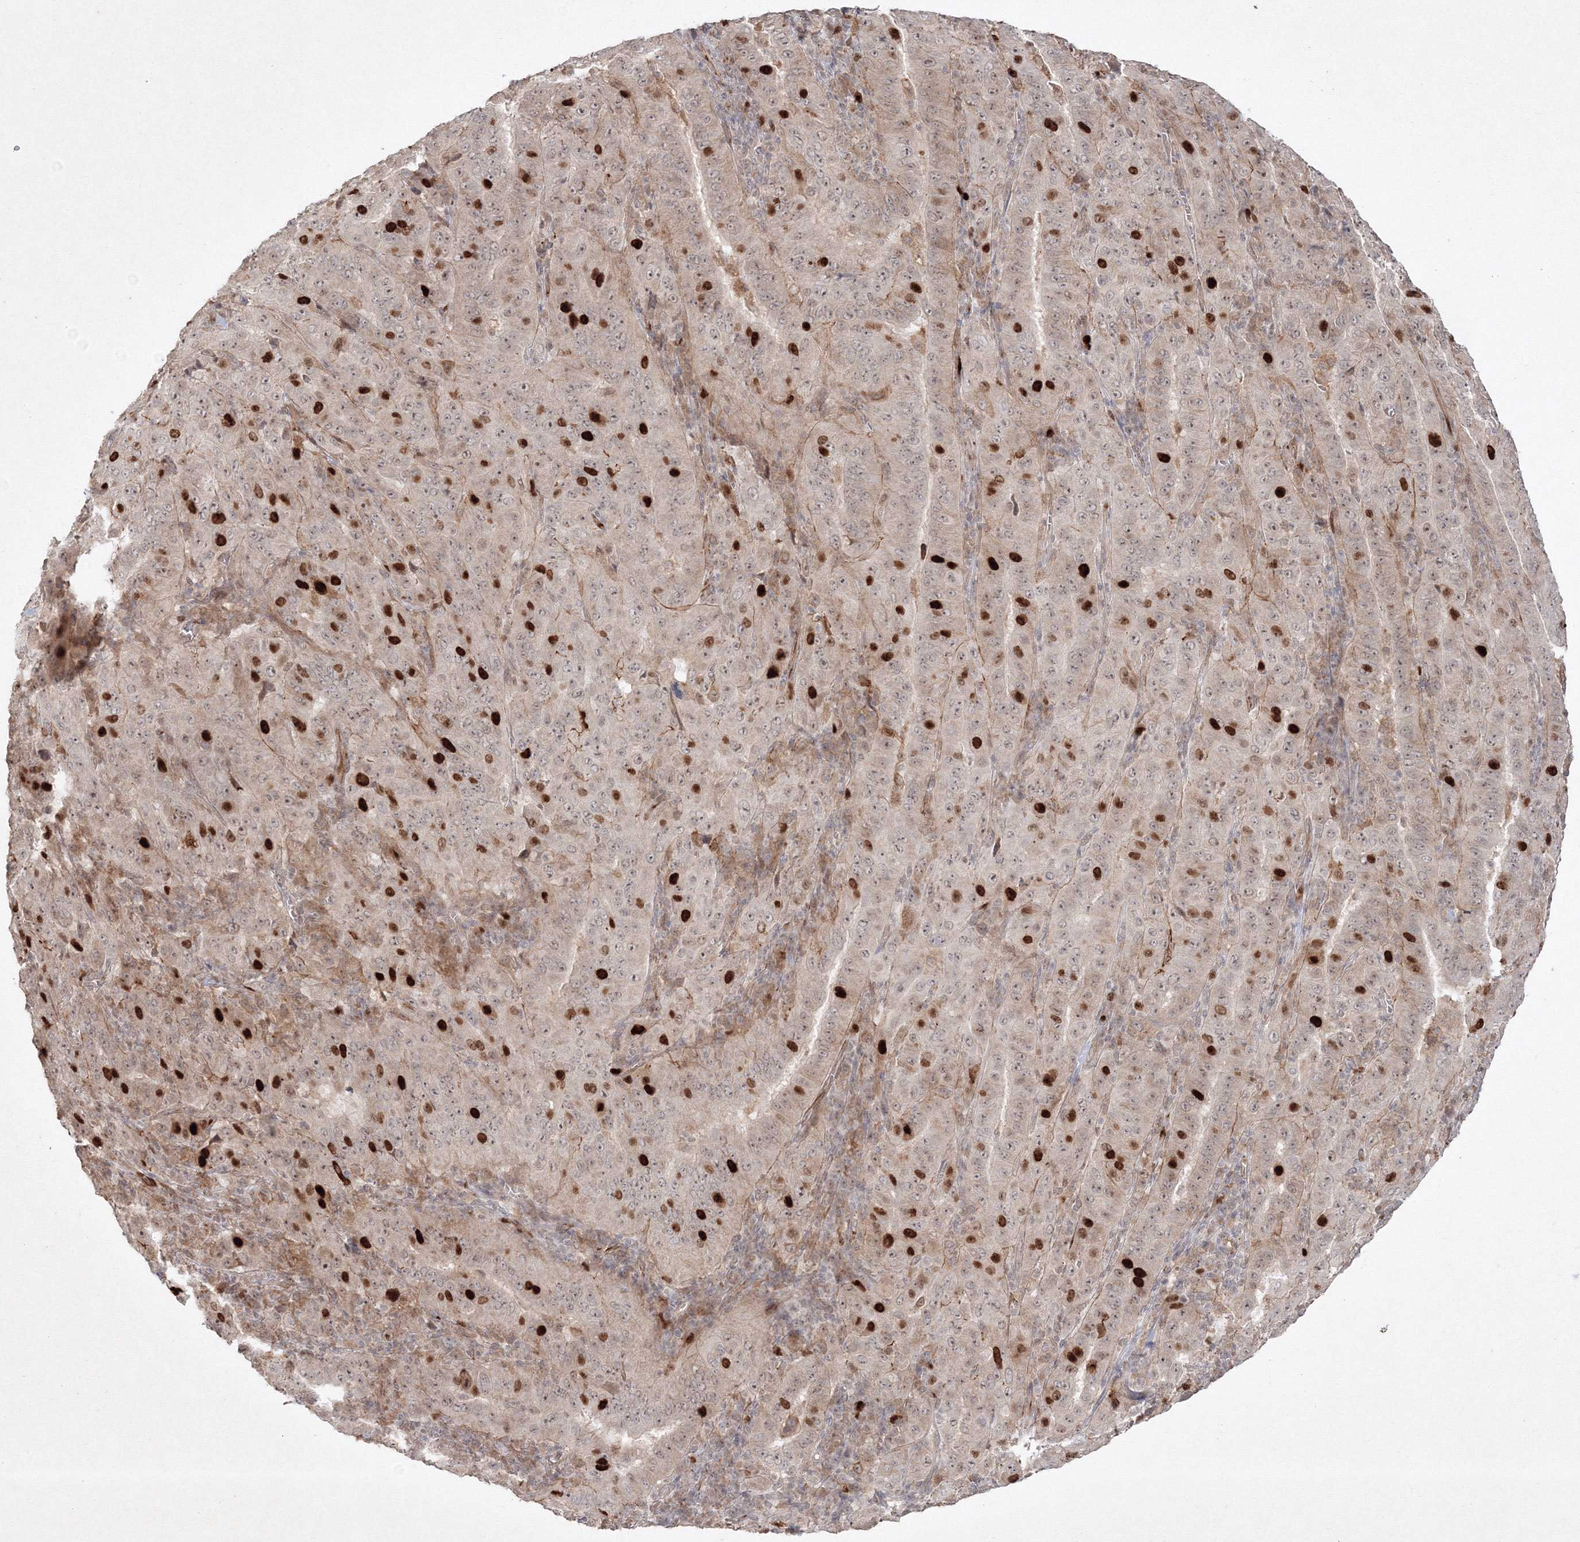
{"staining": {"intensity": "strong", "quantity": "<25%", "location": "nuclear"}, "tissue": "pancreatic cancer", "cell_type": "Tumor cells", "image_type": "cancer", "snomed": [{"axis": "morphology", "description": "Adenocarcinoma, NOS"}, {"axis": "topography", "description": "Pancreas"}], "caption": "This photomicrograph demonstrates IHC staining of pancreatic adenocarcinoma, with medium strong nuclear positivity in about <25% of tumor cells.", "gene": "KIF20A", "patient": {"sex": "male", "age": 63}}